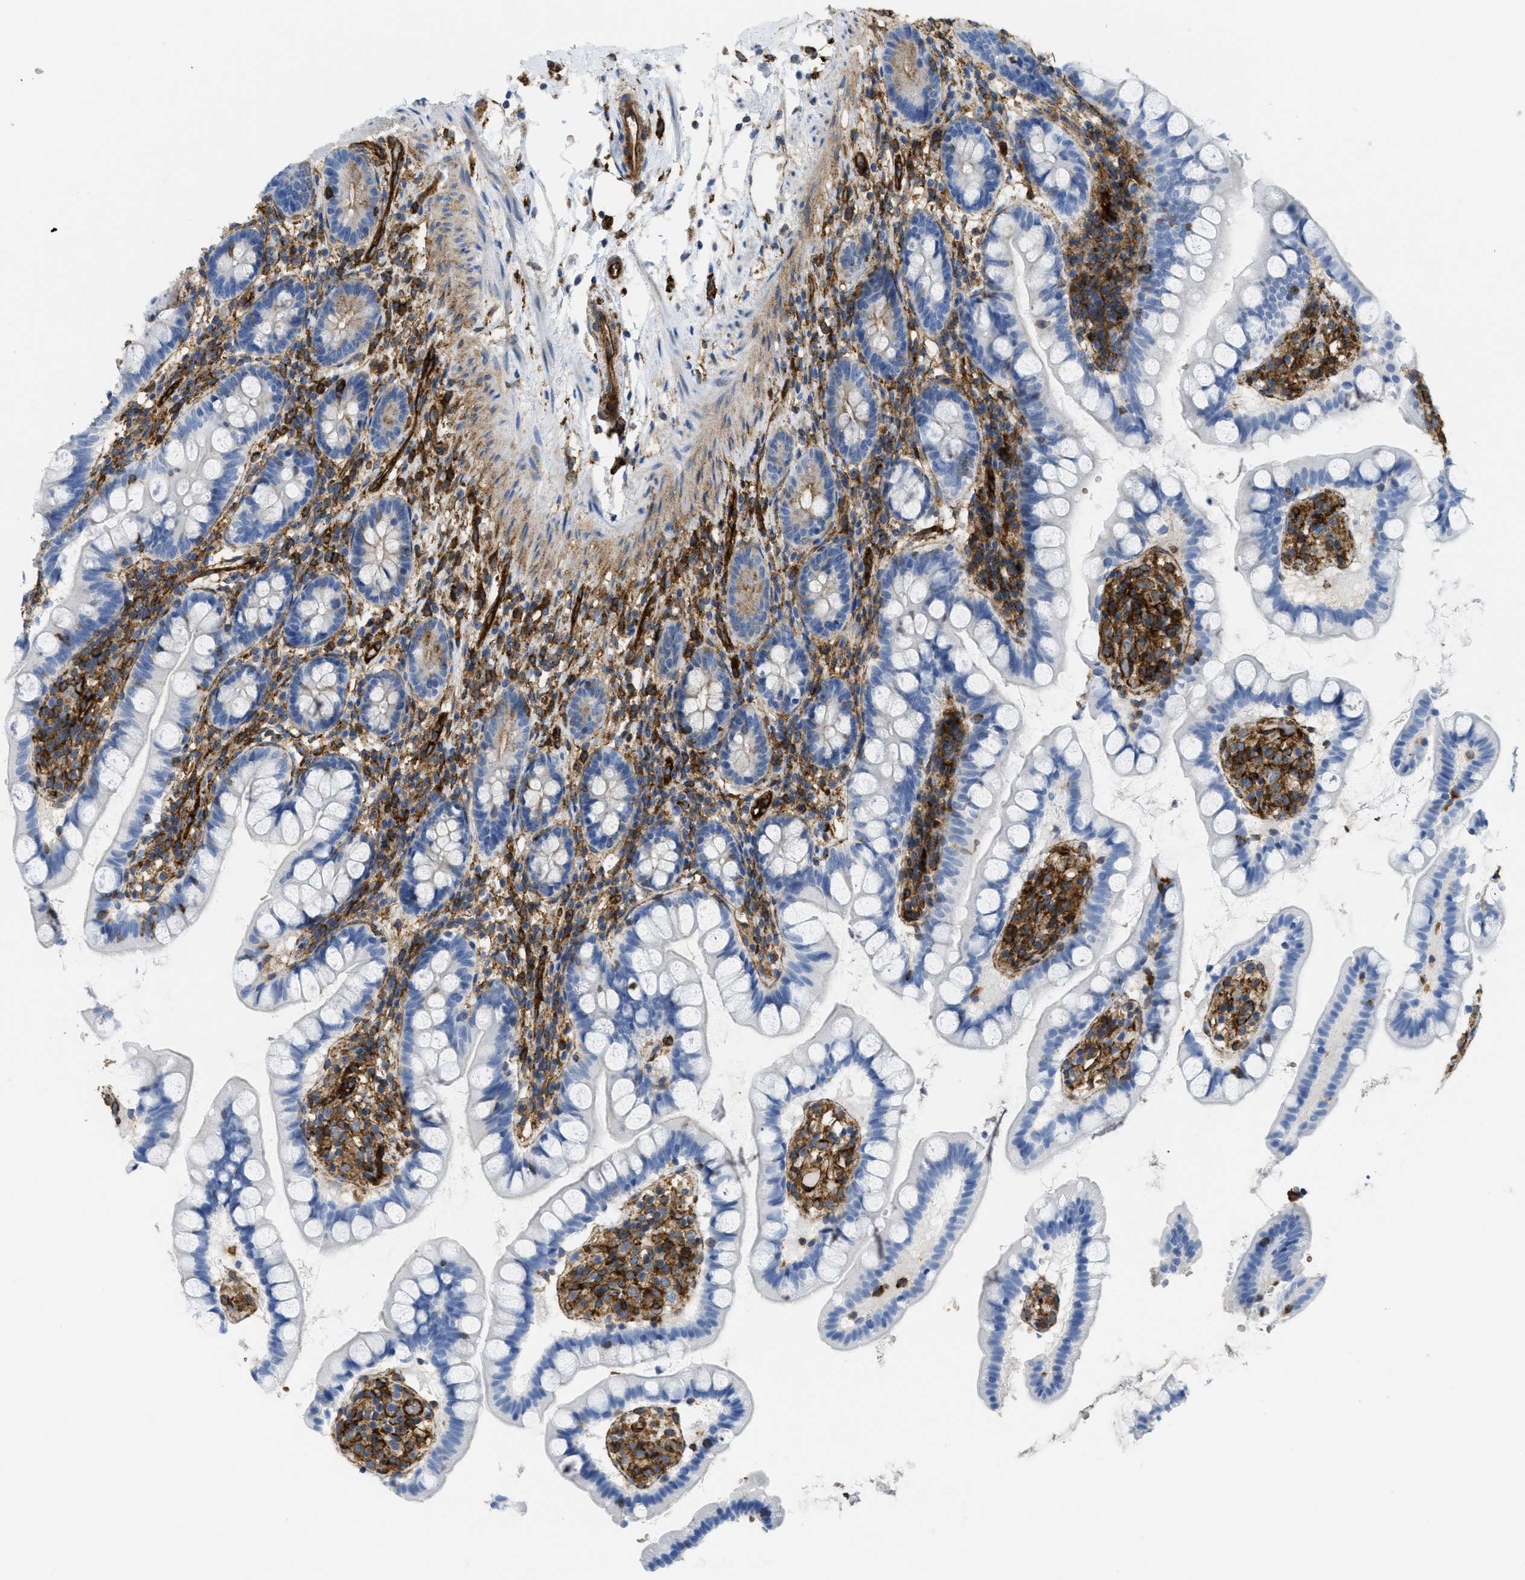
{"staining": {"intensity": "moderate", "quantity": "<25%", "location": "cytoplasmic/membranous"}, "tissue": "small intestine", "cell_type": "Glandular cells", "image_type": "normal", "snomed": [{"axis": "morphology", "description": "Normal tissue, NOS"}, {"axis": "topography", "description": "Small intestine"}], "caption": "A photomicrograph of human small intestine stained for a protein reveals moderate cytoplasmic/membranous brown staining in glandular cells. (DAB IHC, brown staining for protein, blue staining for nuclei).", "gene": "HIP1", "patient": {"sex": "female", "age": 84}}